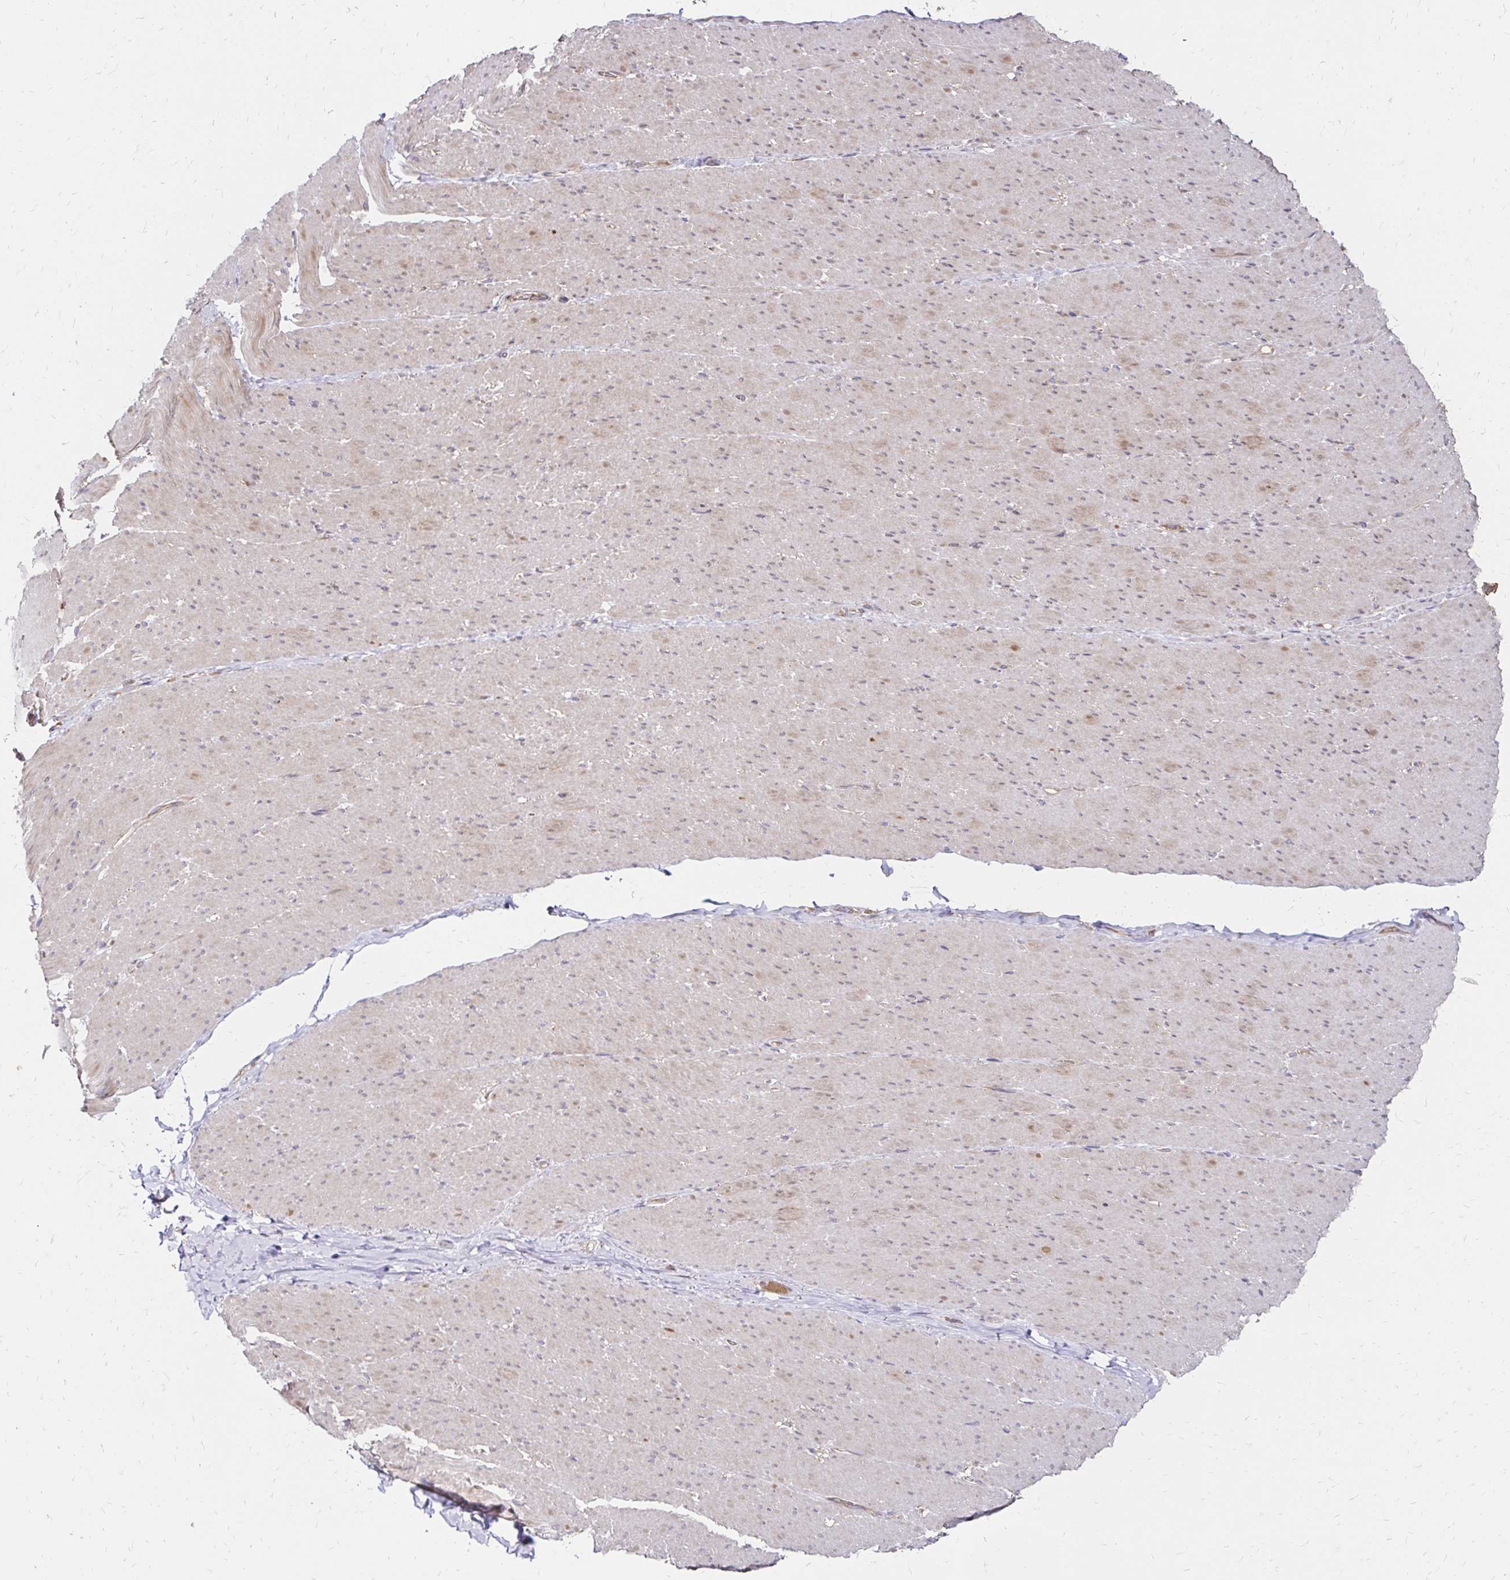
{"staining": {"intensity": "moderate", "quantity": "25%-75%", "location": "cytoplasmic/membranous"}, "tissue": "smooth muscle", "cell_type": "Smooth muscle cells", "image_type": "normal", "snomed": [{"axis": "morphology", "description": "Normal tissue, NOS"}, {"axis": "topography", "description": "Smooth muscle"}, {"axis": "topography", "description": "Rectum"}], "caption": "A photomicrograph of human smooth muscle stained for a protein displays moderate cytoplasmic/membranous brown staining in smooth muscle cells. (brown staining indicates protein expression, while blue staining denotes nuclei).", "gene": "ZW10", "patient": {"sex": "male", "age": 53}}